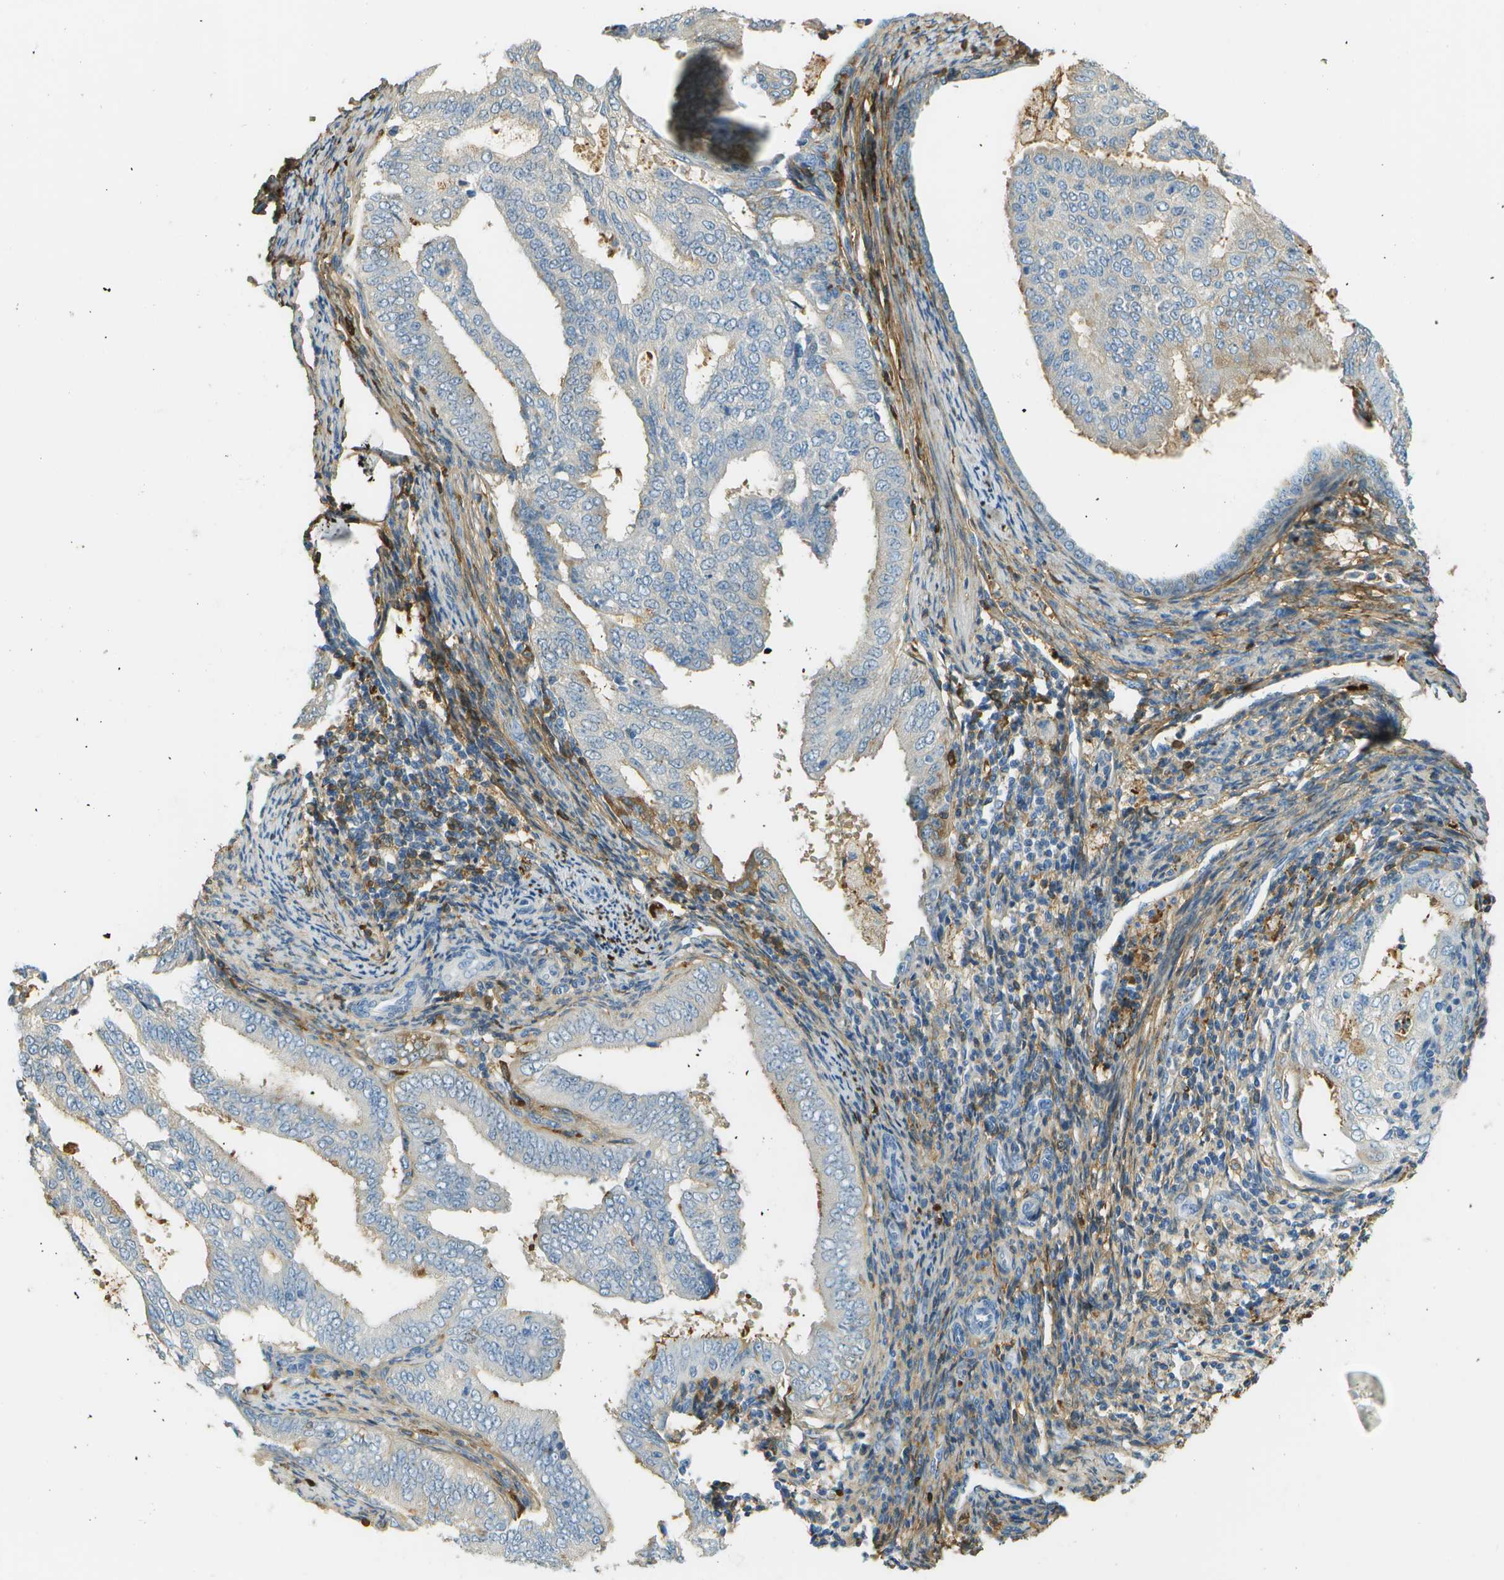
{"staining": {"intensity": "negative", "quantity": "none", "location": "none"}, "tissue": "endometrial cancer", "cell_type": "Tumor cells", "image_type": "cancer", "snomed": [{"axis": "morphology", "description": "Adenocarcinoma, NOS"}, {"axis": "topography", "description": "Endometrium"}], "caption": "Immunohistochemistry (IHC) image of neoplastic tissue: human endometrial cancer stained with DAB shows no significant protein staining in tumor cells.", "gene": "DCN", "patient": {"sex": "female", "age": 58}}